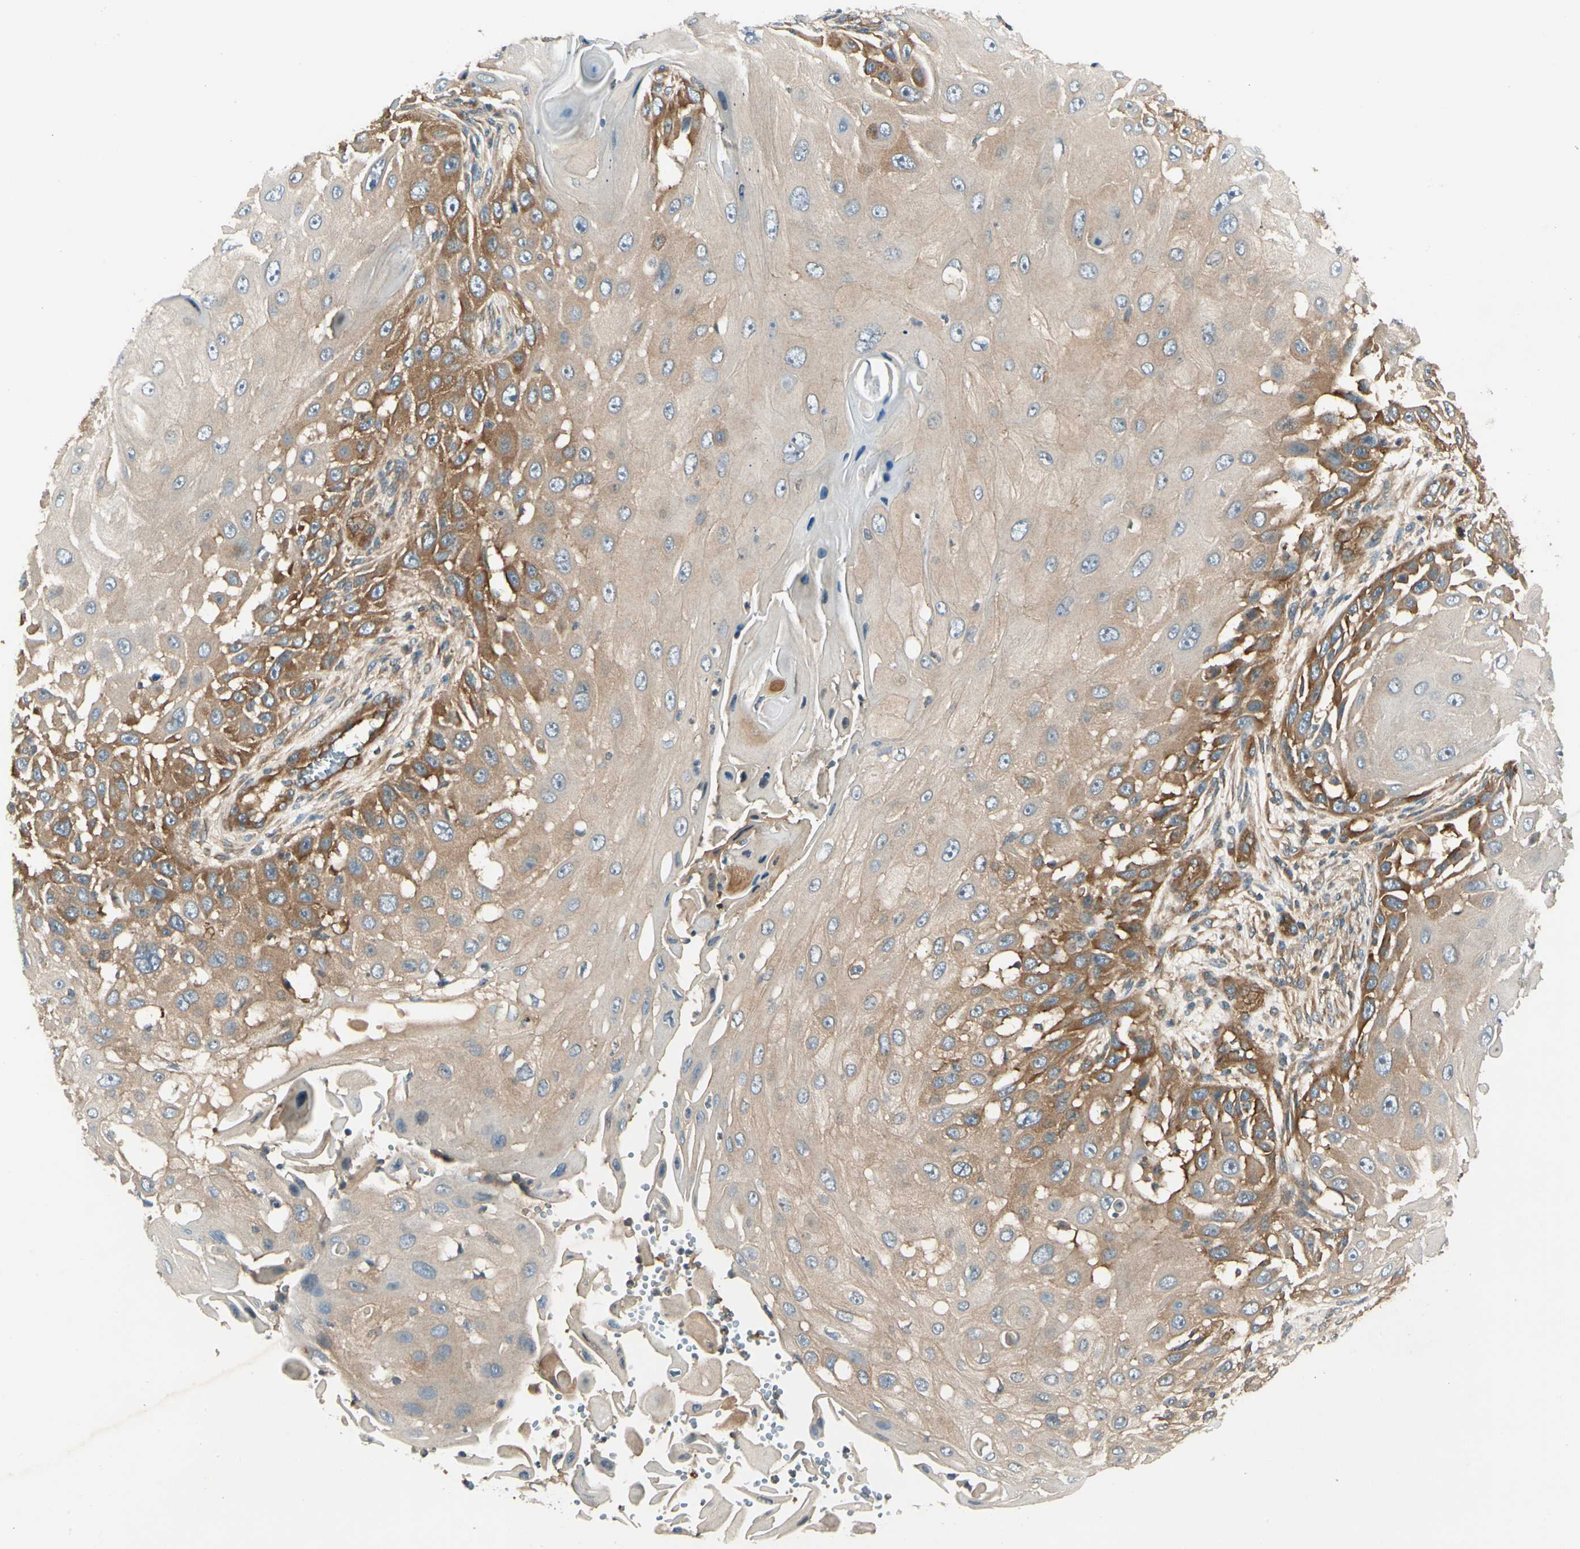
{"staining": {"intensity": "moderate", "quantity": "25%-75%", "location": "cytoplasmic/membranous"}, "tissue": "skin cancer", "cell_type": "Tumor cells", "image_type": "cancer", "snomed": [{"axis": "morphology", "description": "Squamous cell carcinoma, NOS"}, {"axis": "topography", "description": "Skin"}], "caption": "Immunohistochemistry (IHC) of skin squamous cell carcinoma exhibits medium levels of moderate cytoplasmic/membranous expression in approximately 25%-75% of tumor cells.", "gene": "ROCK2", "patient": {"sex": "female", "age": 44}}